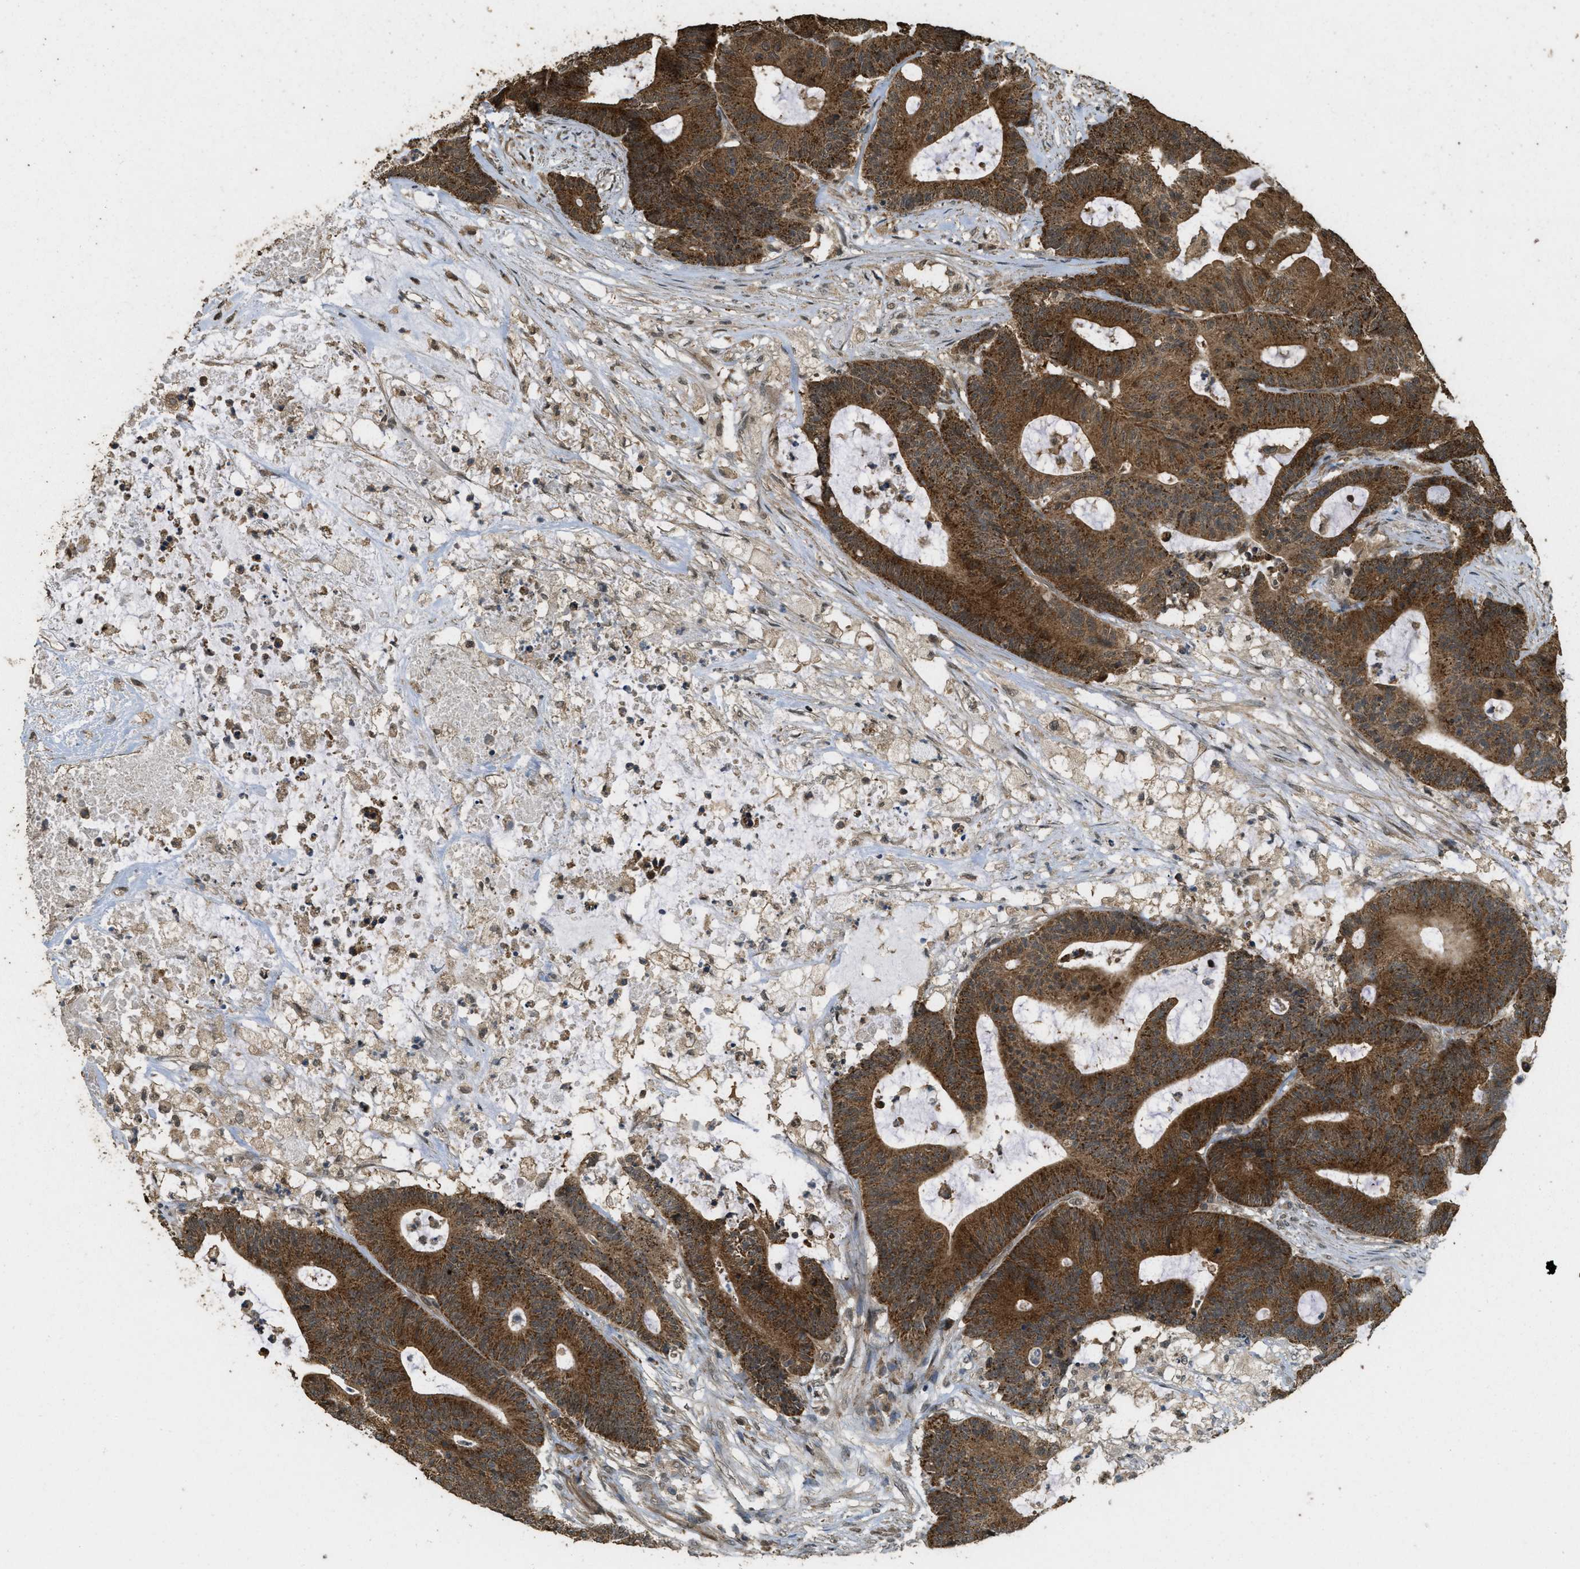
{"staining": {"intensity": "strong", "quantity": ">75%", "location": "cytoplasmic/membranous"}, "tissue": "colorectal cancer", "cell_type": "Tumor cells", "image_type": "cancer", "snomed": [{"axis": "morphology", "description": "Adenocarcinoma, NOS"}, {"axis": "topography", "description": "Colon"}], "caption": "A micrograph showing strong cytoplasmic/membranous positivity in about >75% of tumor cells in adenocarcinoma (colorectal), as visualized by brown immunohistochemical staining.", "gene": "CTPS1", "patient": {"sex": "female", "age": 84}}